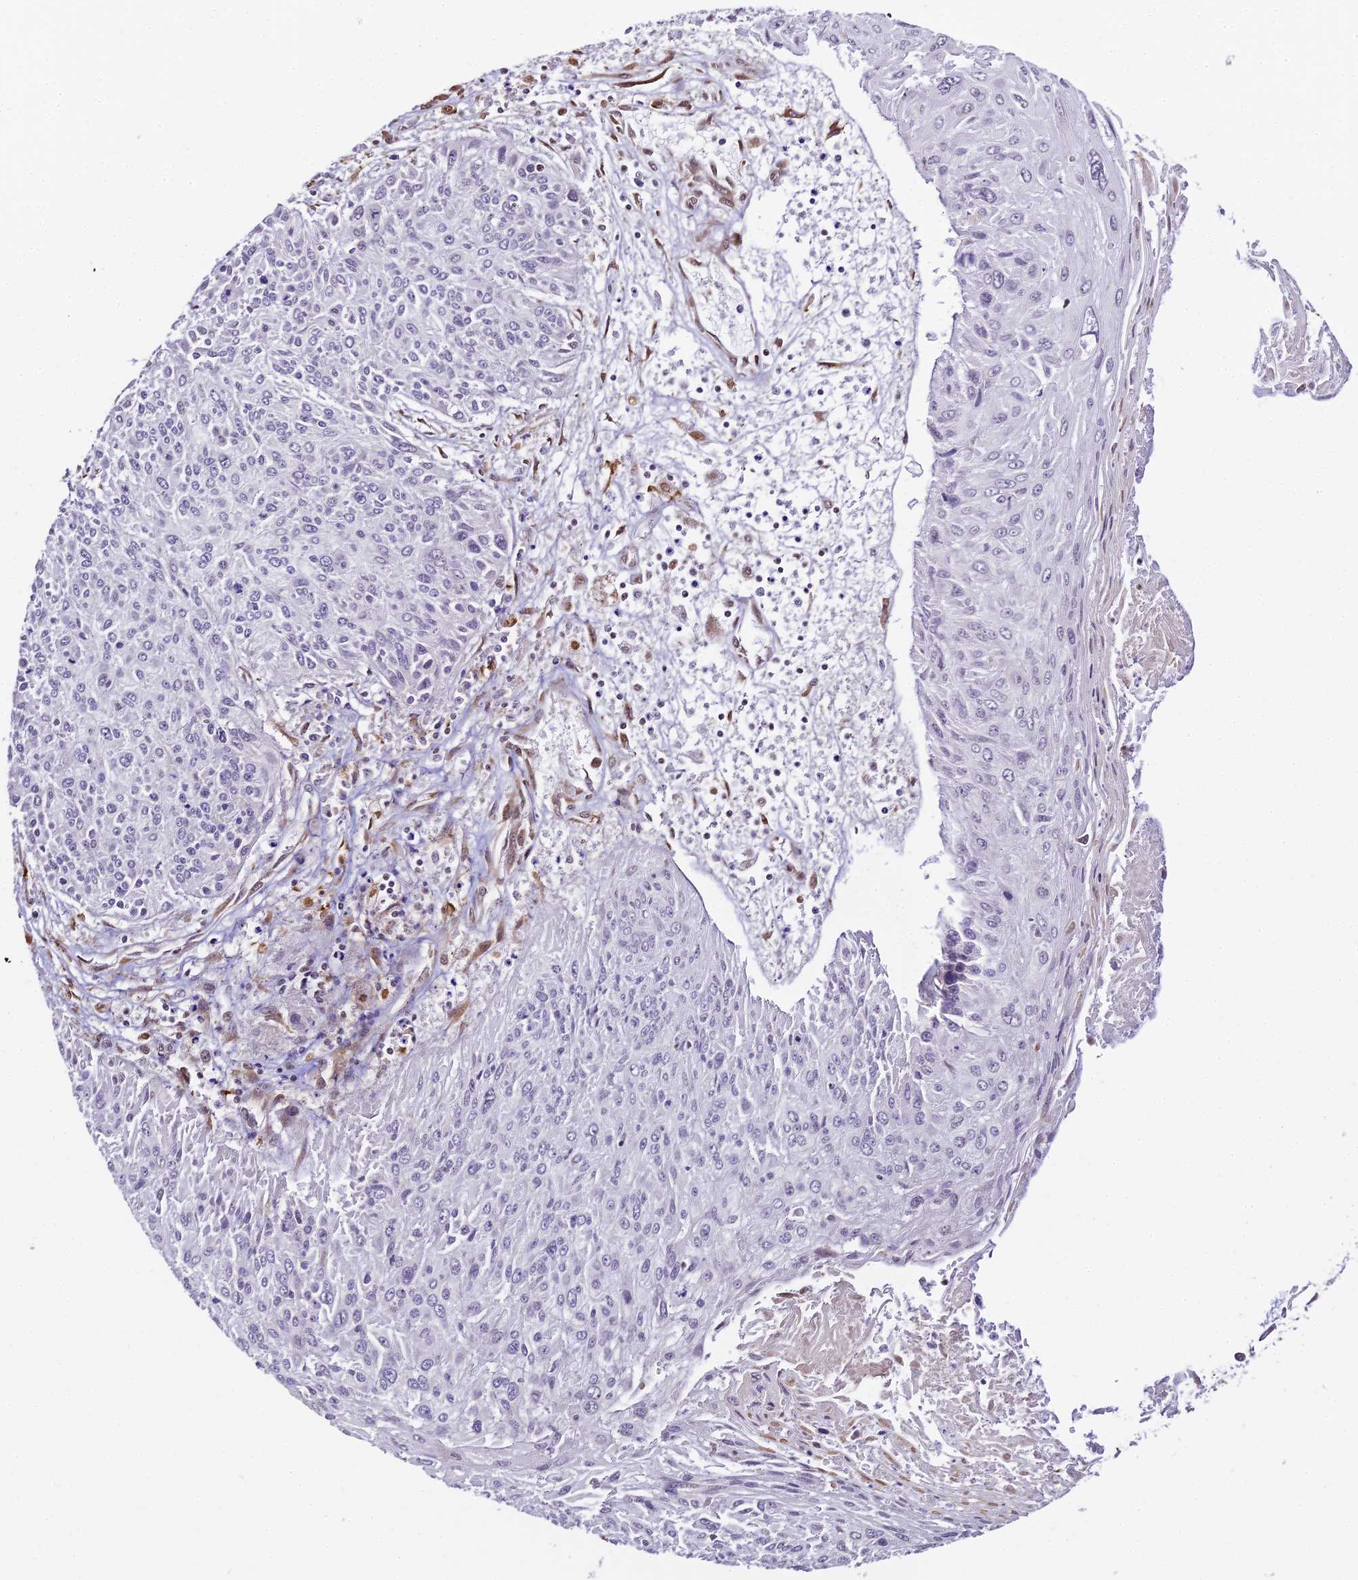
{"staining": {"intensity": "negative", "quantity": "none", "location": "none"}, "tissue": "cervical cancer", "cell_type": "Tumor cells", "image_type": "cancer", "snomed": [{"axis": "morphology", "description": "Squamous cell carcinoma, NOS"}, {"axis": "topography", "description": "Cervix"}], "caption": "There is no significant expression in tumor cells of squamous cell carcinoma (cervical).", "gene": "TRIM22", "patient": {"sex": "female", "age": 51}}